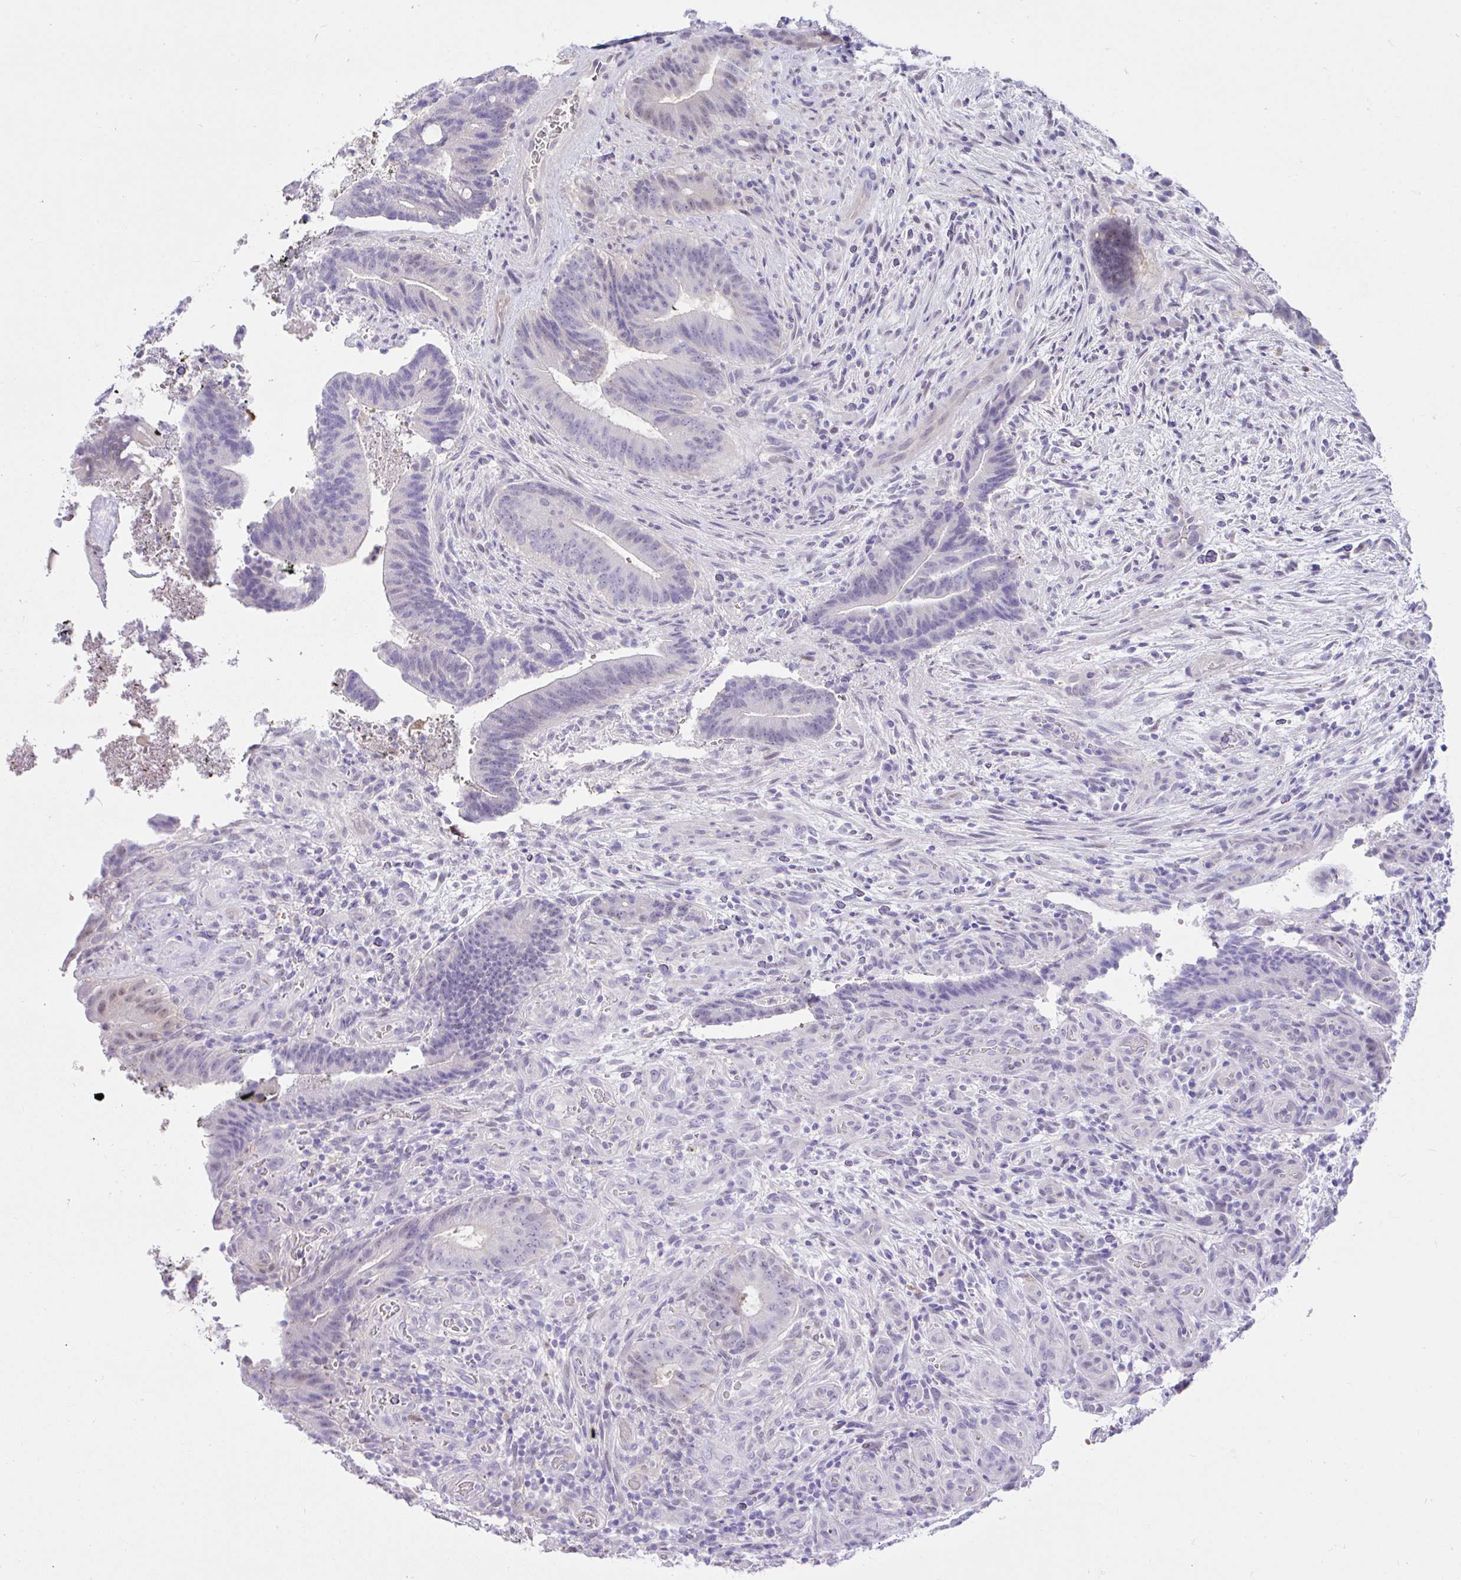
{"staining": {"intensity": "weak", "quantity": "<25%", "location": "nuclear"}, "tissue": "colorectal cancer", "cell_type": "Tumor cells", "image_type": "cancer", "snomed": [{"axis": "morphology", "description": "Adenocarcinoma, NOS"}, {"axis": "topography", "description": "Colon"}], "caption": "Immunohistochemical staining of human adenocarcinoma (colorectal) displays no significant staining in tumor cells. (DAB (3,3'-diaminobenzidine) IHC with hematoxylin counter stain).", "gene": "ZNF485", "patient": {"sex": "female", "age": 43}}